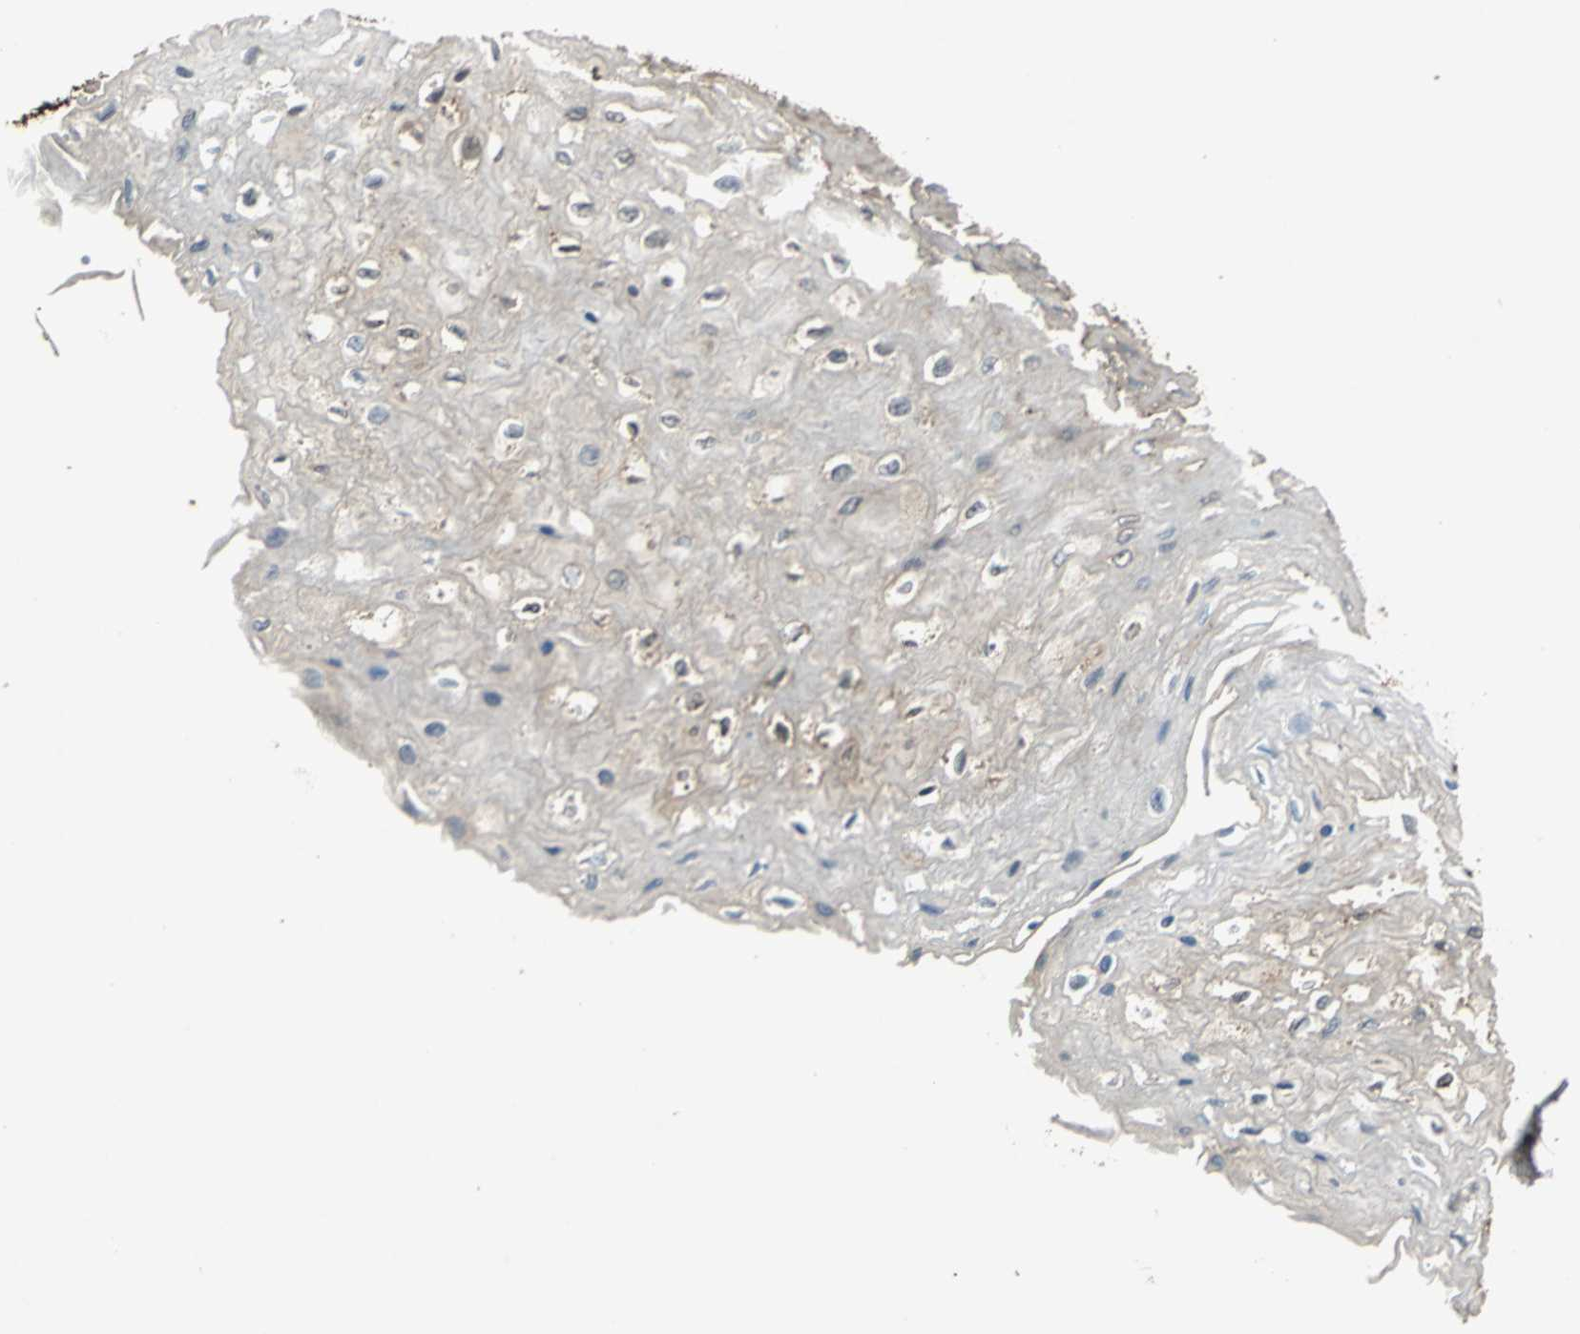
{"staining": {"intensity": "moderate", "quantity": ">75%", "location": "cytoplasmic/membranous"}, "tissue": "esophagus", "cell_type": "Squamous epithelial cells", "image_type": "normal", "snomed": [{"axis": "morphology", "description": "Normal tissue, NOS"}, {"axis": "topography", "description": "Esophagus"}], "caption": "DAB (3,3'-diaminobenzidine) immunohistochemical staining of unremarkable esophagus shows moderate cytoplasmic/membranous protein positivity in approximately >75% of squamous epithelial cells.", "gene": "GPANK1", "patient": {"sex": "female", "age": 72}}